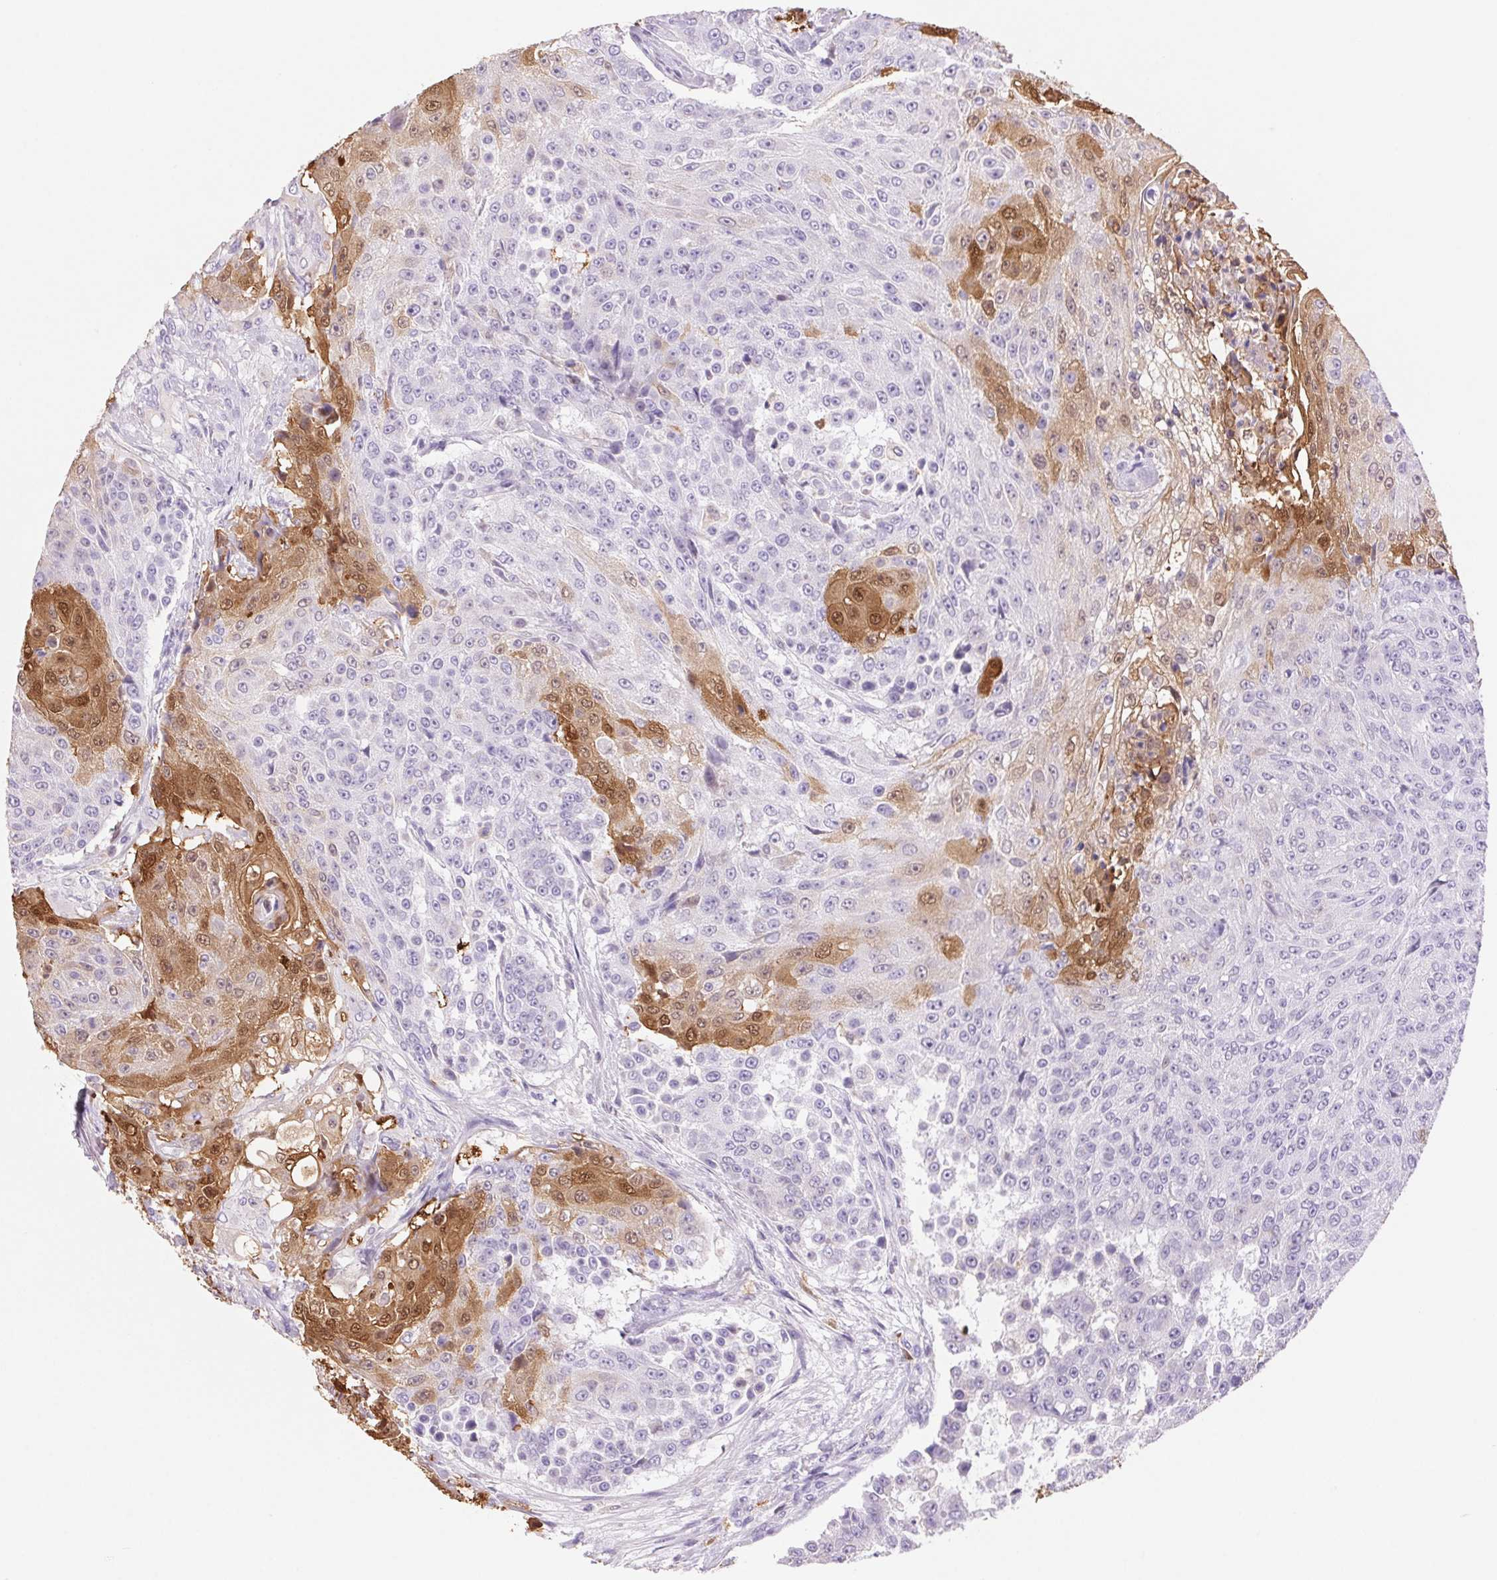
{"staining": {"intensity": "moderate", "quantity": "25%-75%", "location": "cytoplasmic/membranous,nuclear"}, "tissue": "urothelial cancer", "cell_type": "Tumor cells", "image_type": "cancer", "snomed": [{"axis": "morphology", "description": "Urothelial carcinoma, High grade"}, {"axis": "topography", "description": "Urinary bladder"}], "caption": "Protein staining of urothelial cancer tissue exhibits moderate cytoplasmic/membranous and nuclear expression in approximately 25%-75% of tumor cells.", "gene": "SERPINB3", "patient": {"sex": "female", "age": 63}}